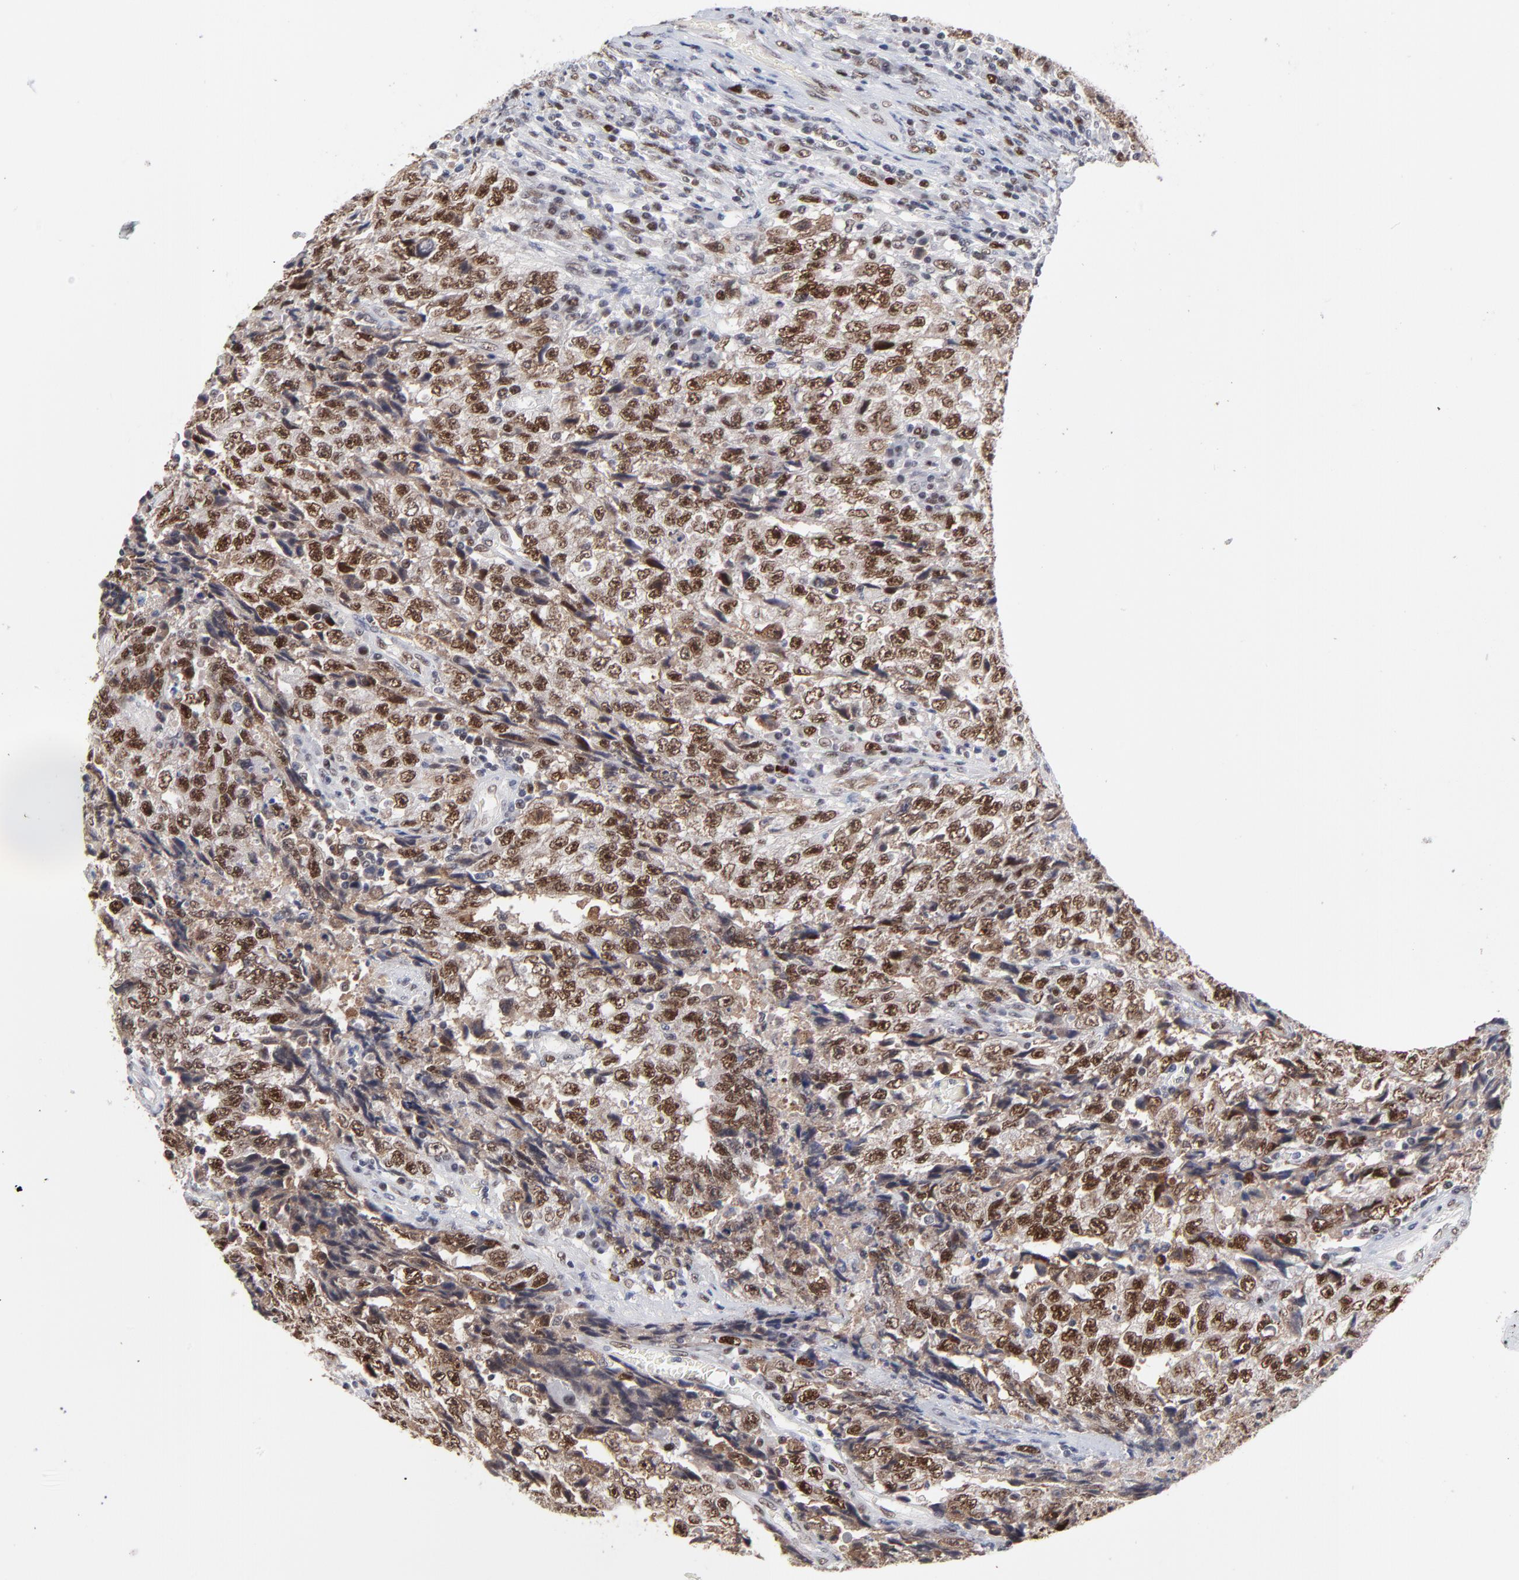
{"staining": {"intensity": "strong", "quantity": ">75%", "location": "nuclear"}, "tissue": "testis cancer", "cell_type": "Tumor cells", "image_type": "cancer", "snomed": [{"axis": "morphology", "description": "Necrosis, NOS"}, {"axis": "morphology", "description": "Carcinoma, Embryonal, NOS"}, {"axis": "topography", "description": "Testis"}], "caption": "Immunohistochemistry photomicrograph of neoplastic tissue: testis embryonal carcinoma stained using immunohistochemistry (IHC) displays high levels of strong protein expression localized specifically in the nuclear of tumor cells, appearing as a nuclear brown color.", "gene": "OGFOD1", "patient": {"sex": "male", "age": 19}}